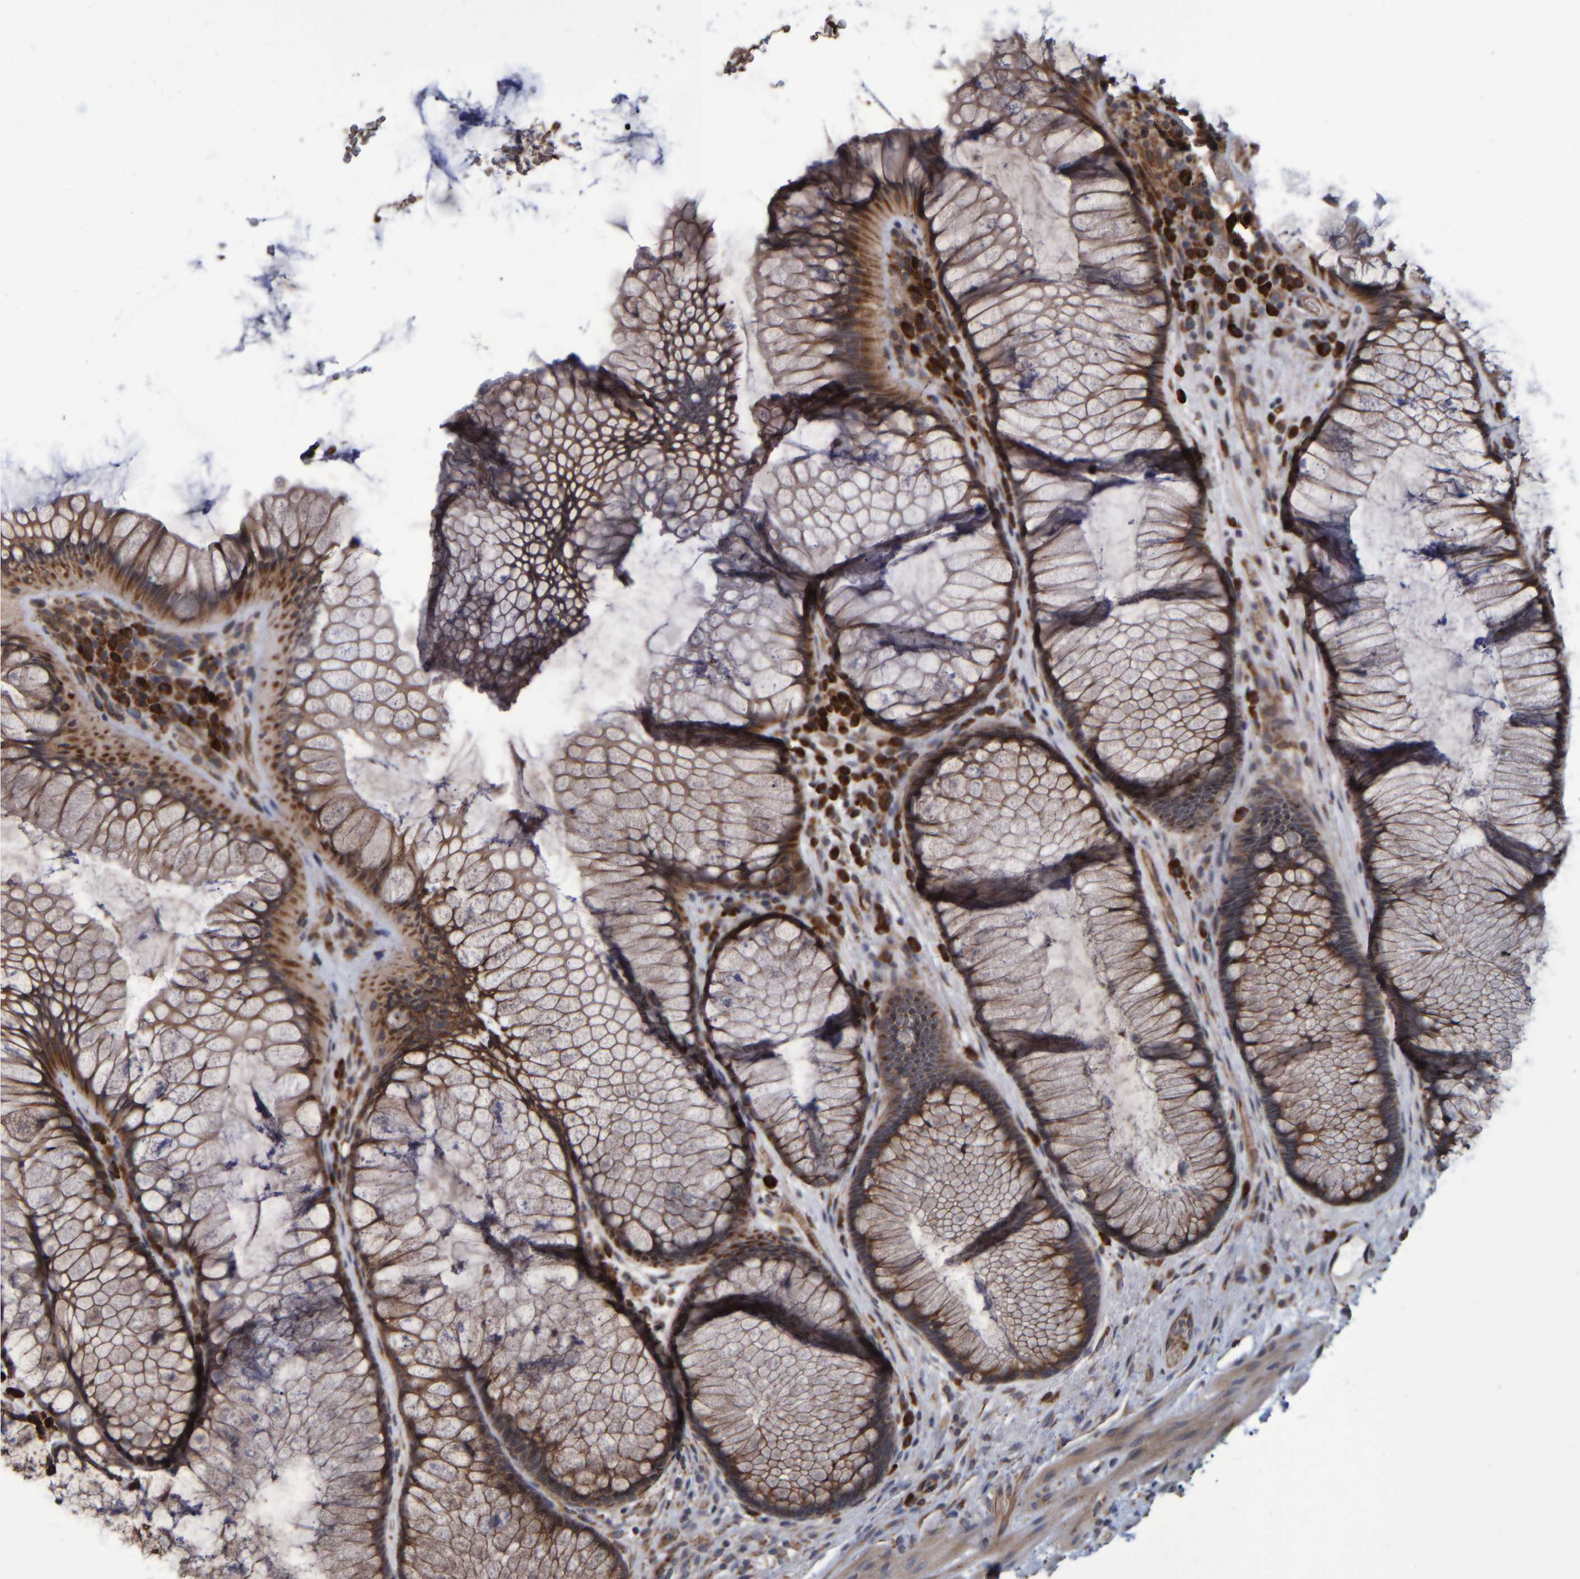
{"staining": {"intensity": "moderate", "quantity": ">75%", "location": "cytoplasmic/membranous"}, "tissue": "rectum", "cell_type": "Glandular cells", "image_type": "normal", "snomed": [{"axis": "morphology", "description": "Normal tissue, NOS"}, {"axis": "topography", "description": "Rectum"}], "caption": "IHC micrograph of unremarkable human rectum stained for a protein (brown), which reveals medium levels of moderate cytoplasmic/membranous expression in about >75% of glandular cells.", "gene": "SPAG5", "patient": {"sex": "male", "age": 51}}